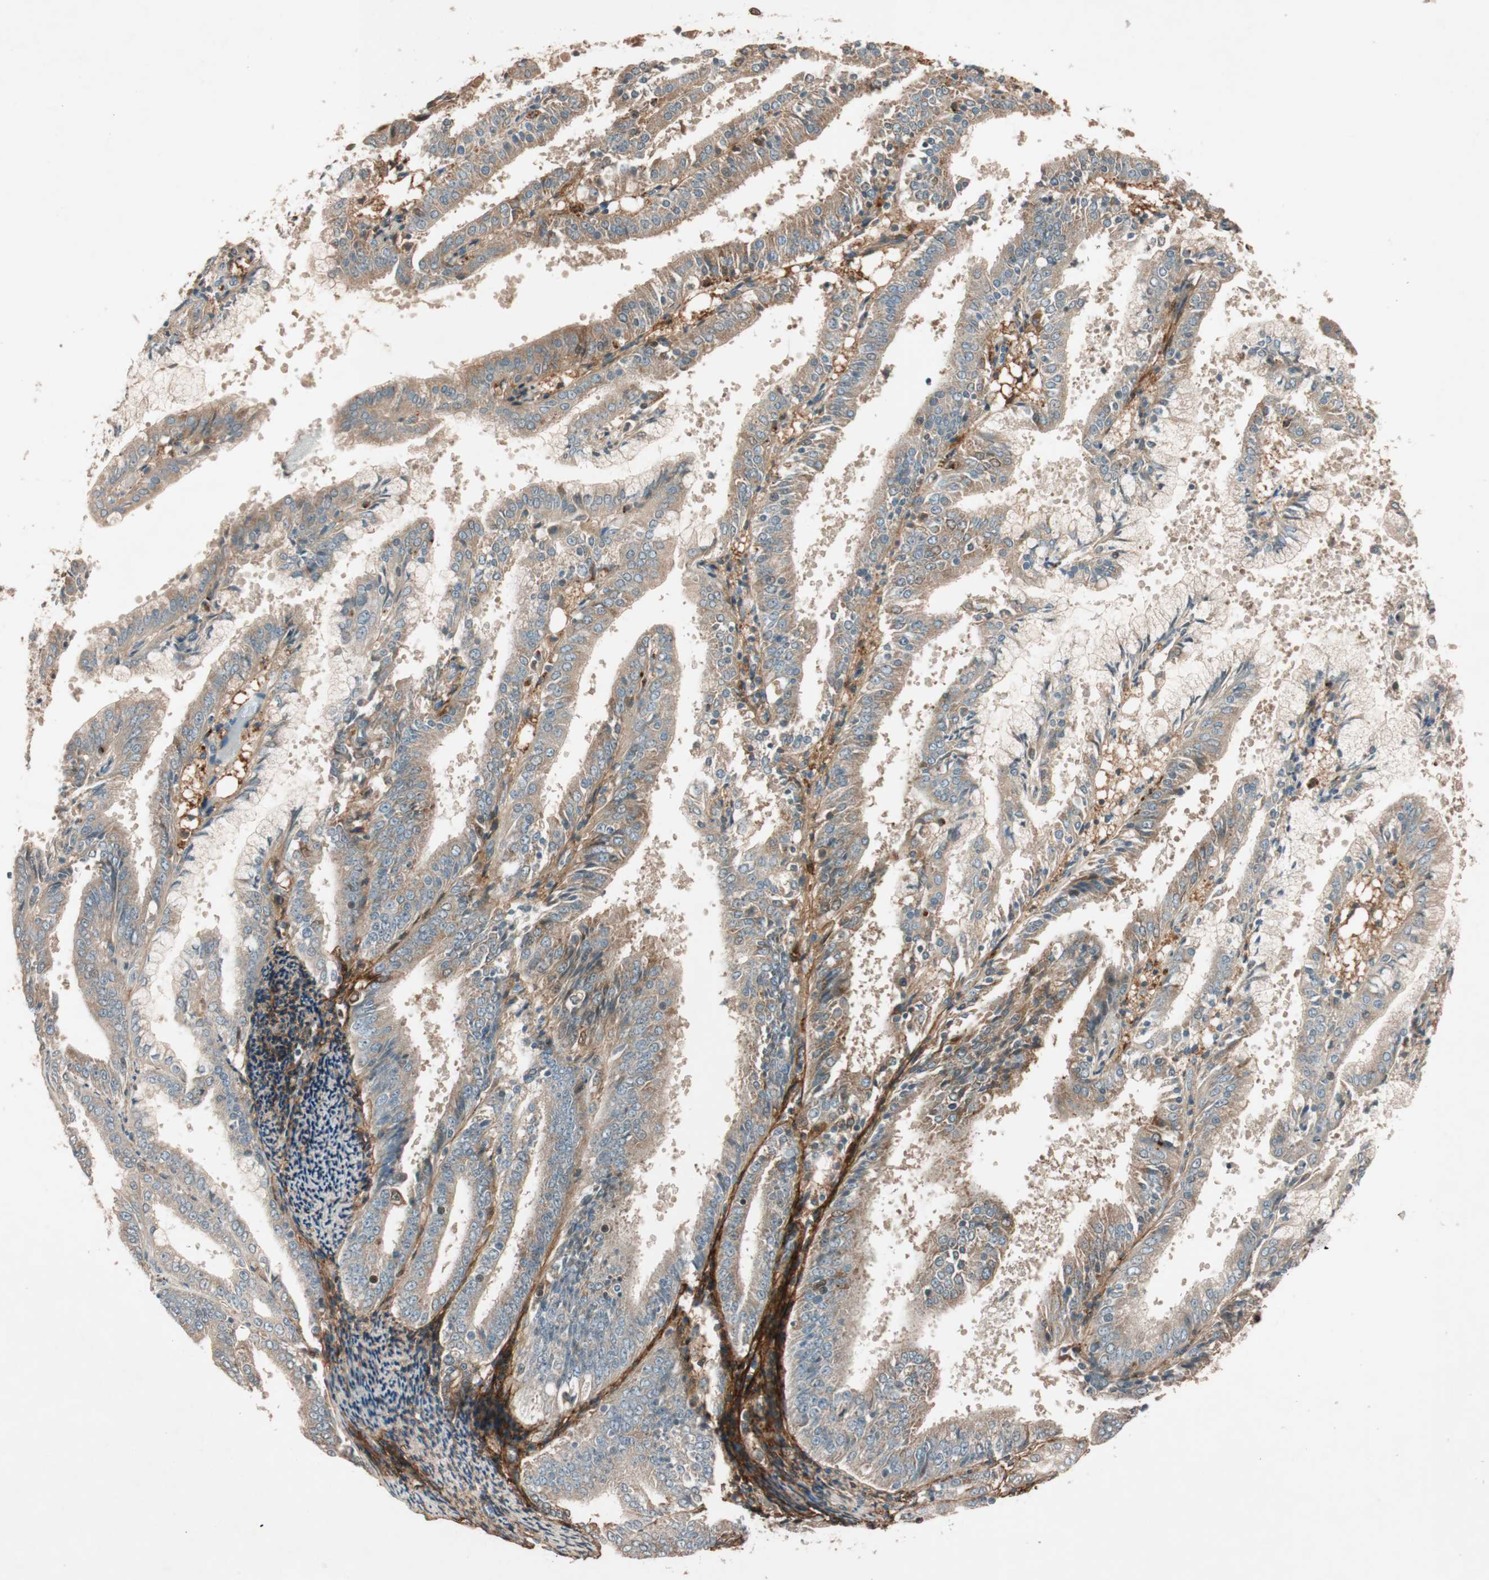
{"staining": {"intensity": "moderate", "quantity": "25%-75%", "location": "cytoplasmic/membranous"}, "tissue": "endometrial cancer", "cell_type": "Tumor cells", "image_type": "cancer", "snomed": [{"axis": "morphology", "description": "Adenocarcinoma, NOS"}, {"axis": "topography", "description": "Endometrium"}], "caption": "Protein expression analysis of endometrial cancer shows moderate cytoplasmic/membranous expression in approximately 25%-75% of tumor cells.", "gene": "EPHA6", "patient": {"sex": "female", "age": 63}}